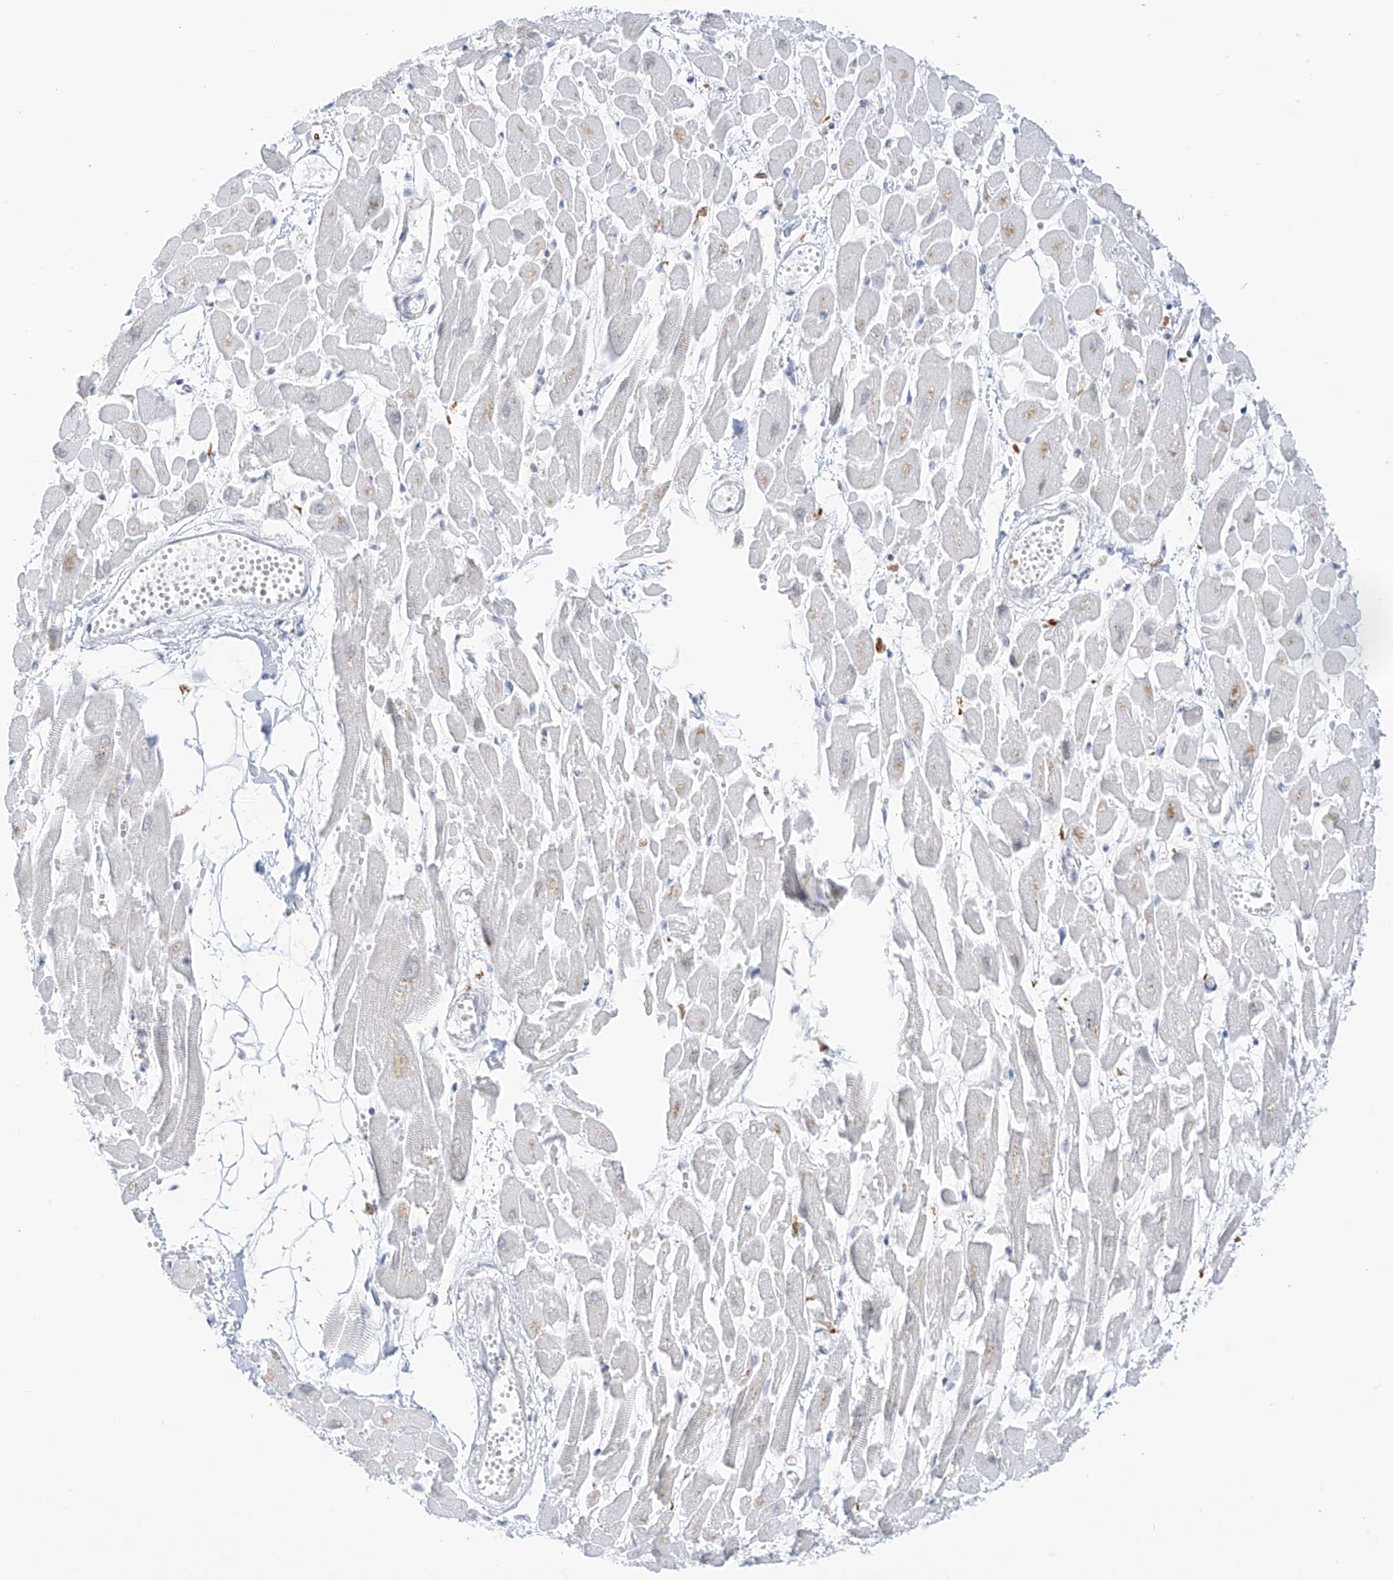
{"staining": {"intensity": "negative", "quantity": "none", "location": "none"}, "tissue": "heart muscle", "cell_type": "Cardiomyocytes", "image_type": "normal", "snomed": [{"axis": "morphology", "description": "Normal tissue, NOS"}, {"axis": "topography", "description": "Heart"}], "caption": "Cardiomyocytes show no significant expression in unremarkable heart muscle. The staining was performed using DAB (3,3'-diaminobenzidine) to visualize the protein expression in brown, while the nuclei were stained in blue with hematoxylin (Magnification: 20x).", "gene": "TBXAS1", "patient": {"sex": "female", "age": 64}}